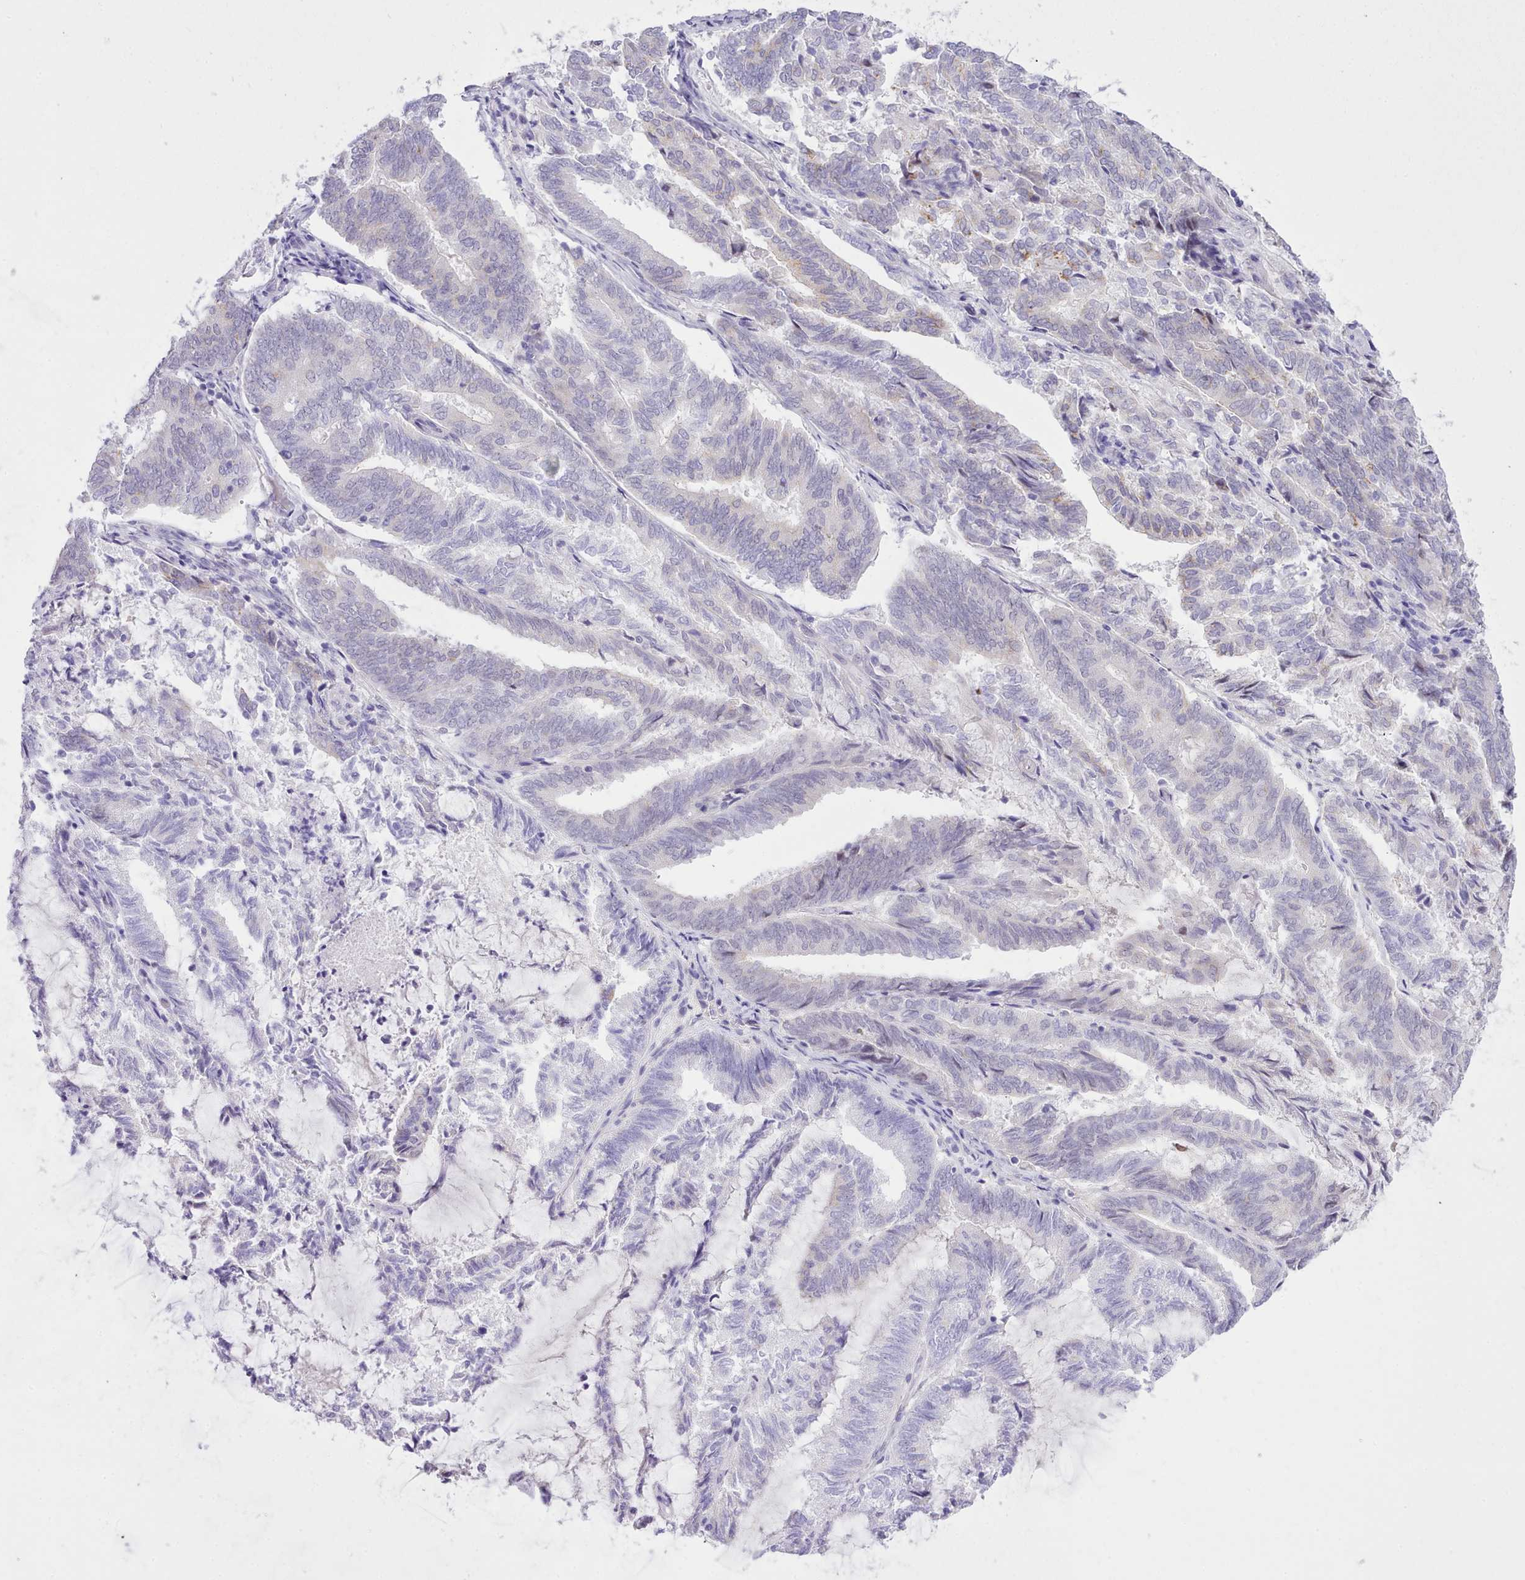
{"staining": {"intensity": "negative", "quantity": "none", "location": "none"}, "tissue": "endometrial cancer", "cell_type": "Tumor cells", "image_type": "cancer", "snomed": [{"axis": "morphology", "description": "Adenocarcinoma, NOS"}, {"axis": "topography", "description": "Endometrium"}], "caption": "The histopathology image displays no staining of tumor cells in endometrial cancer.", "gene": "LRRC37A", "patient": {"sex": "female", "age": 80}}